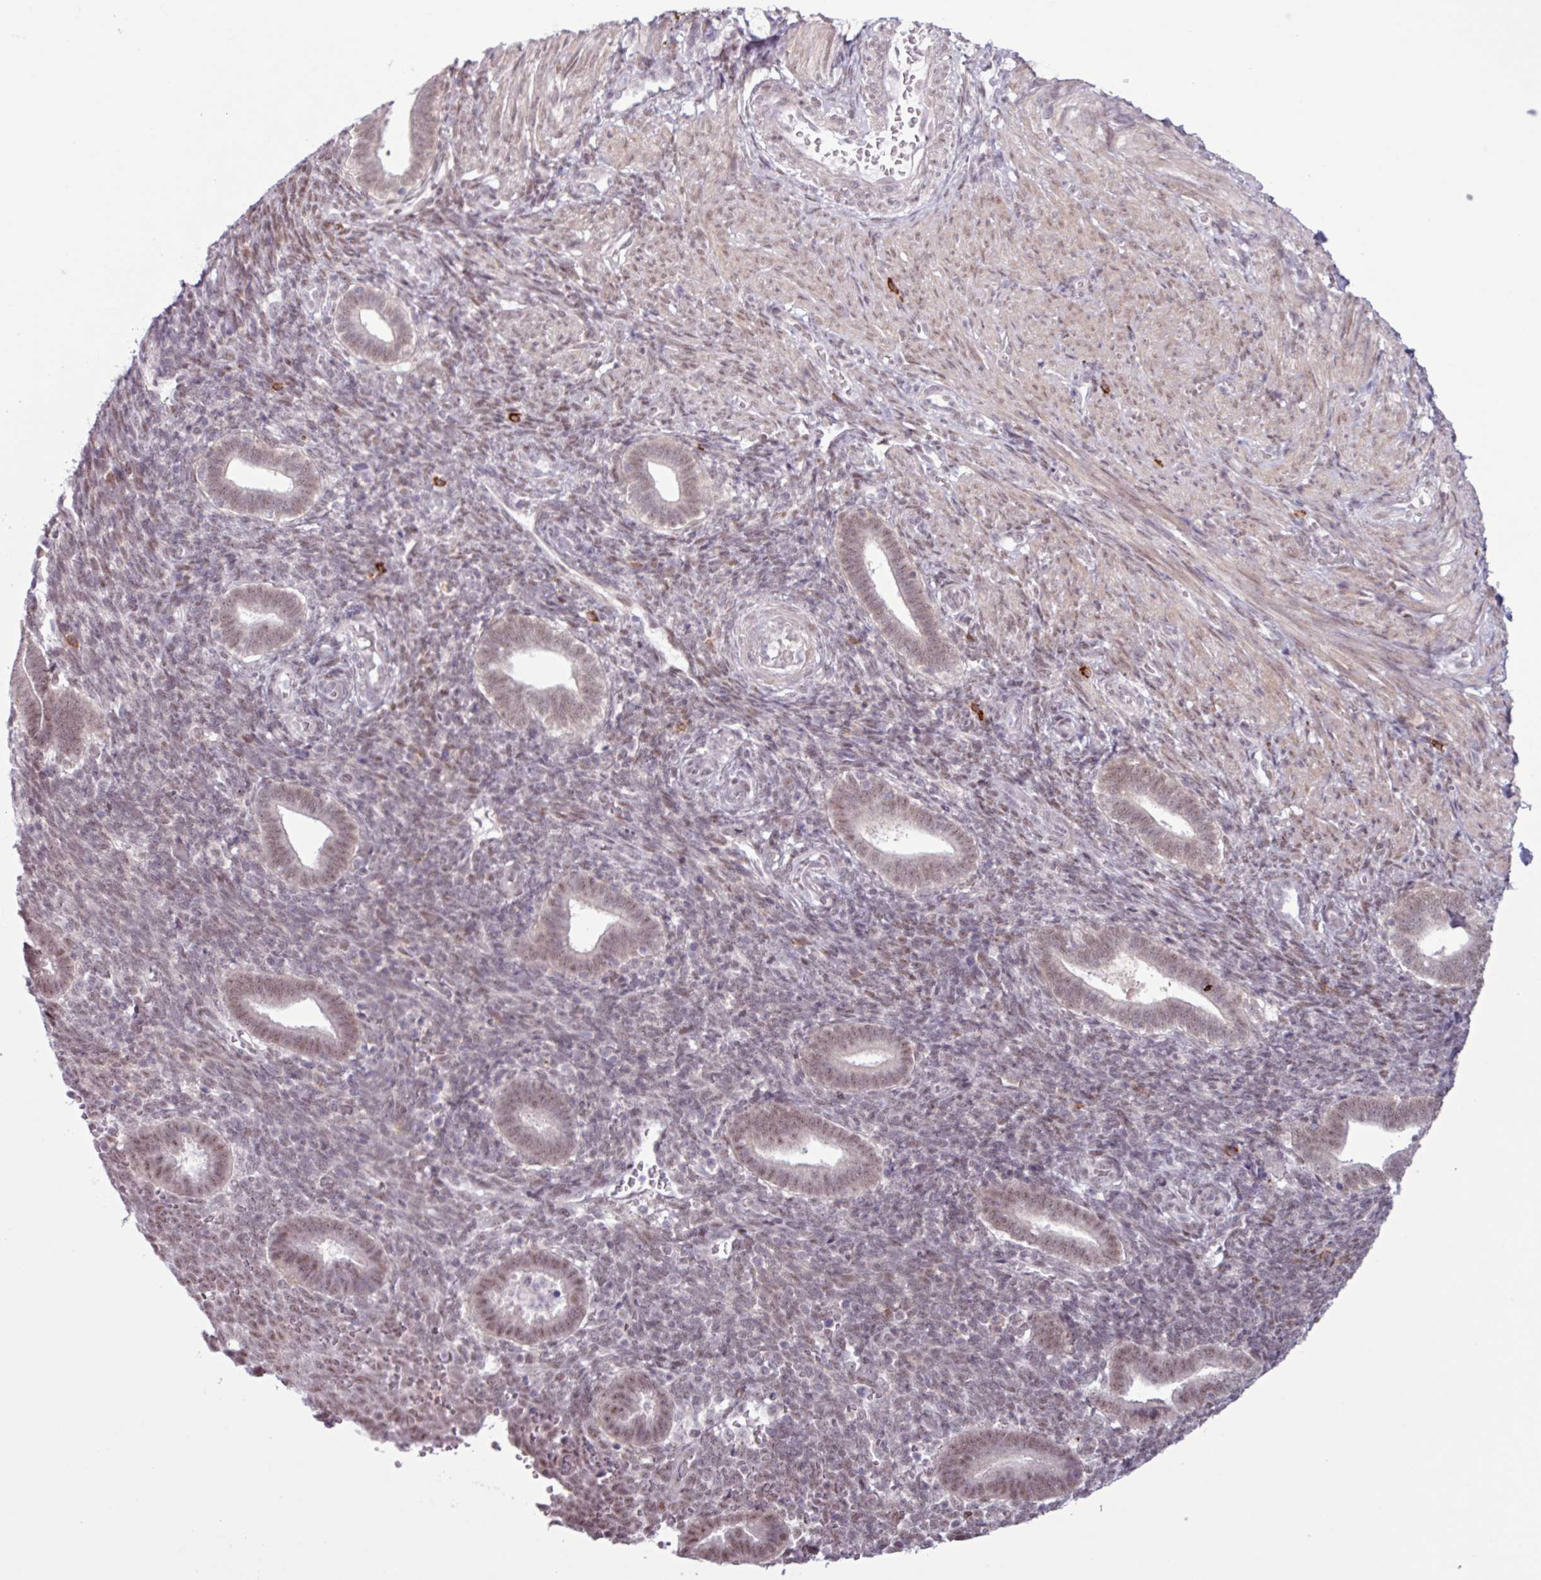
{"staining": {"intensity": "moderate", "quantity": "25%-75%", "location": "nuclear"}, "tissue": "endometrium", "cell_type": "Cells in endometrial stroma", "image_type": "normal", "snomed": [{"axis": "morphology", "description": "Normal tissue, NOS"}, {"axis": "topography", "description": "Endometrium"}], "caption": "The micrograph displays staining of normal endometrium, revealing moderate nuclear protein staining (brown color) within cells in endometrial stroma. The staining is performed using DAB (3,3'-diaminobenzidine) brown chromogen to label protein expression. The nuclei are counter-stained blue using hematoxylin.", "gene": "NOTCH2", "patient": {"sex": "female", "age": 34}}